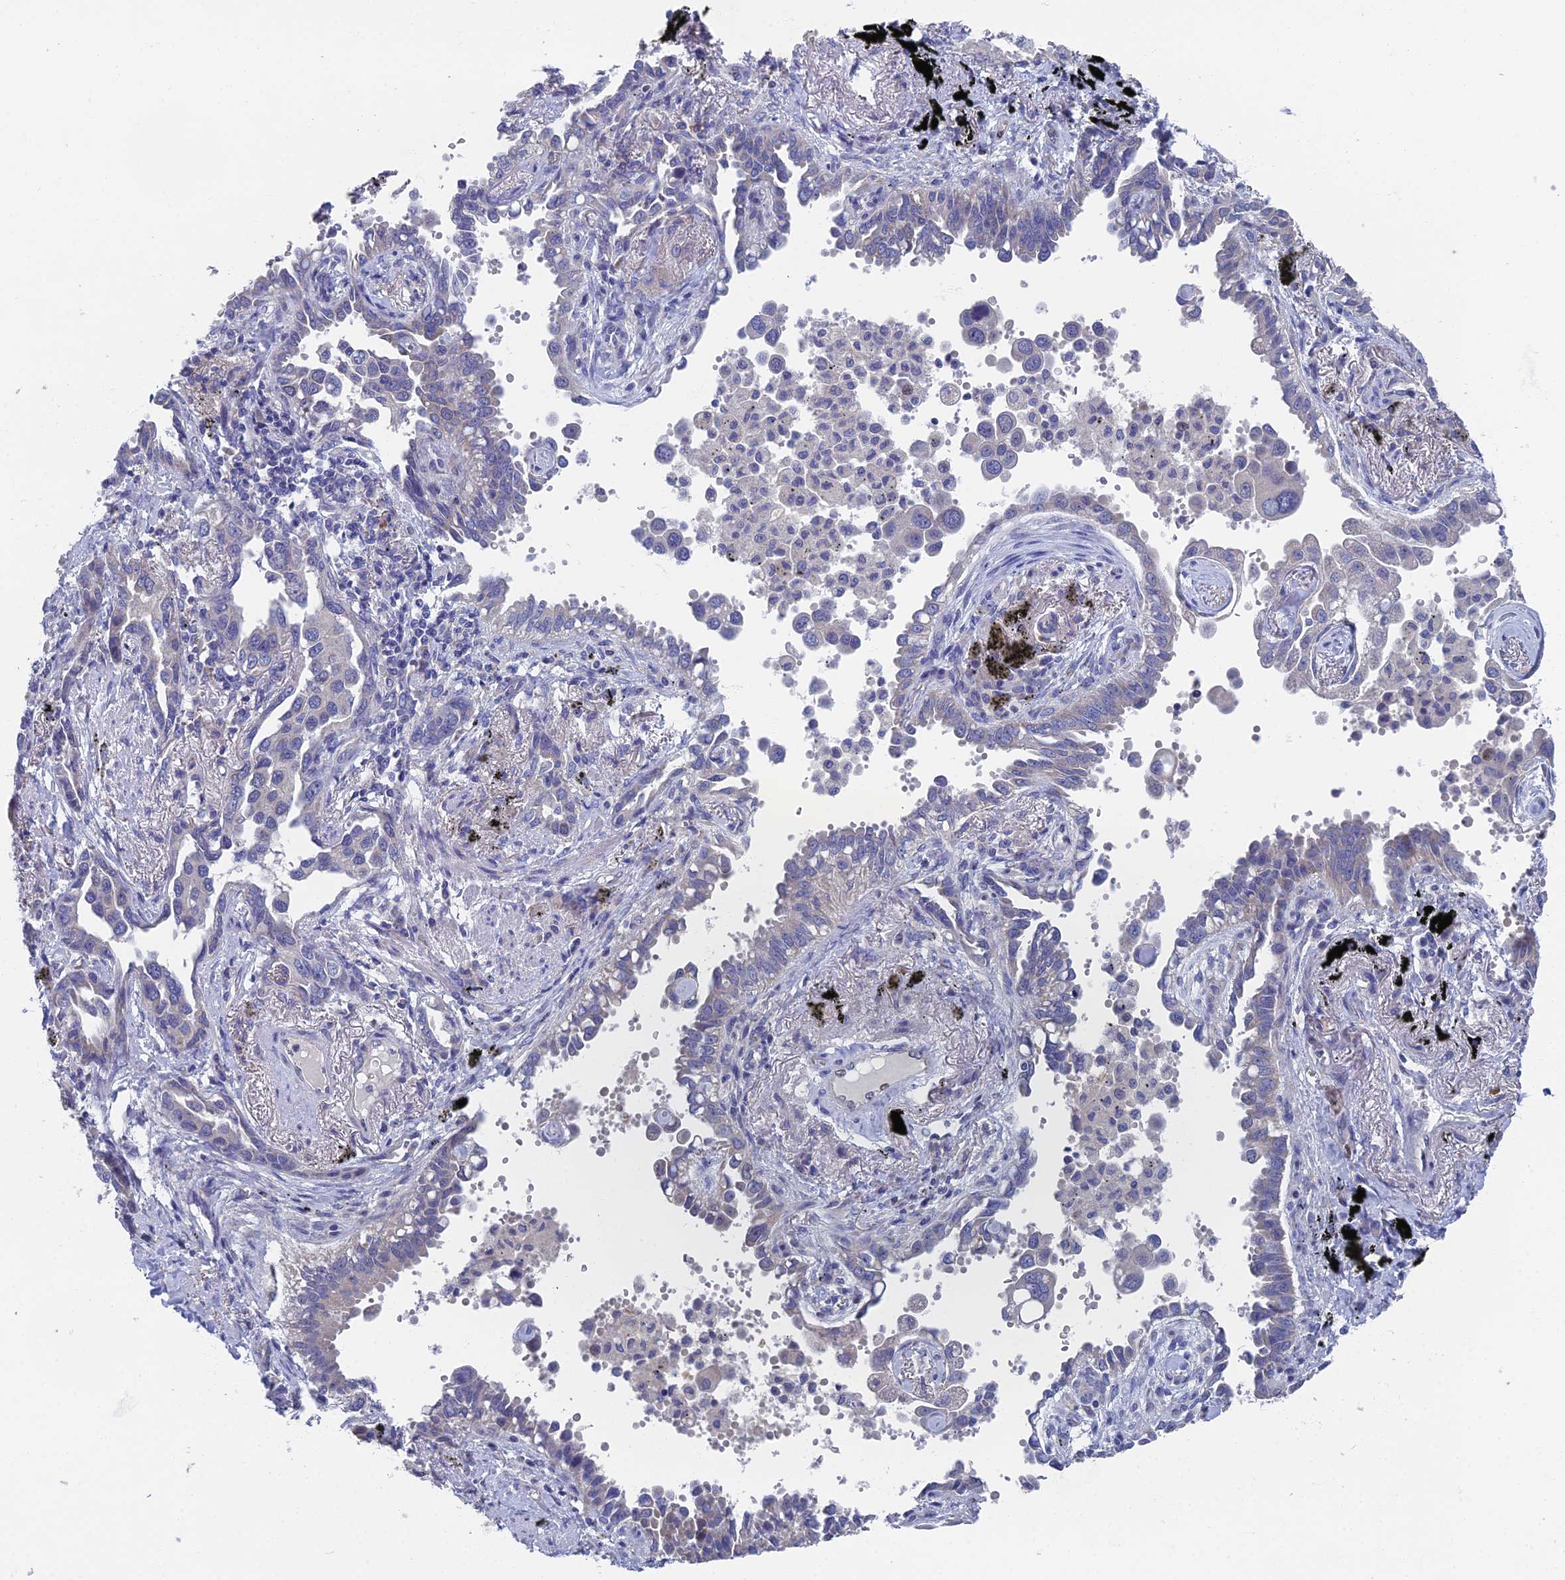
{"staining": {"intensity": "negative", "quantity": "none", "location": "none"}, "tissue": "lung cancer", "cell_type": "Tumor cells", "image_type": "cancer", "snomed": [{"axis": "morphology", "description": "Adenocarcinoma, NOS"}, {"axis": "topography", "description": "Lung"}], "caption": "Tumor cells show no significant protein positivity in lung cancer (adenocarcinoma).", "gene": "SPIN4", "patient": {"sex": "male", "age": 67}}